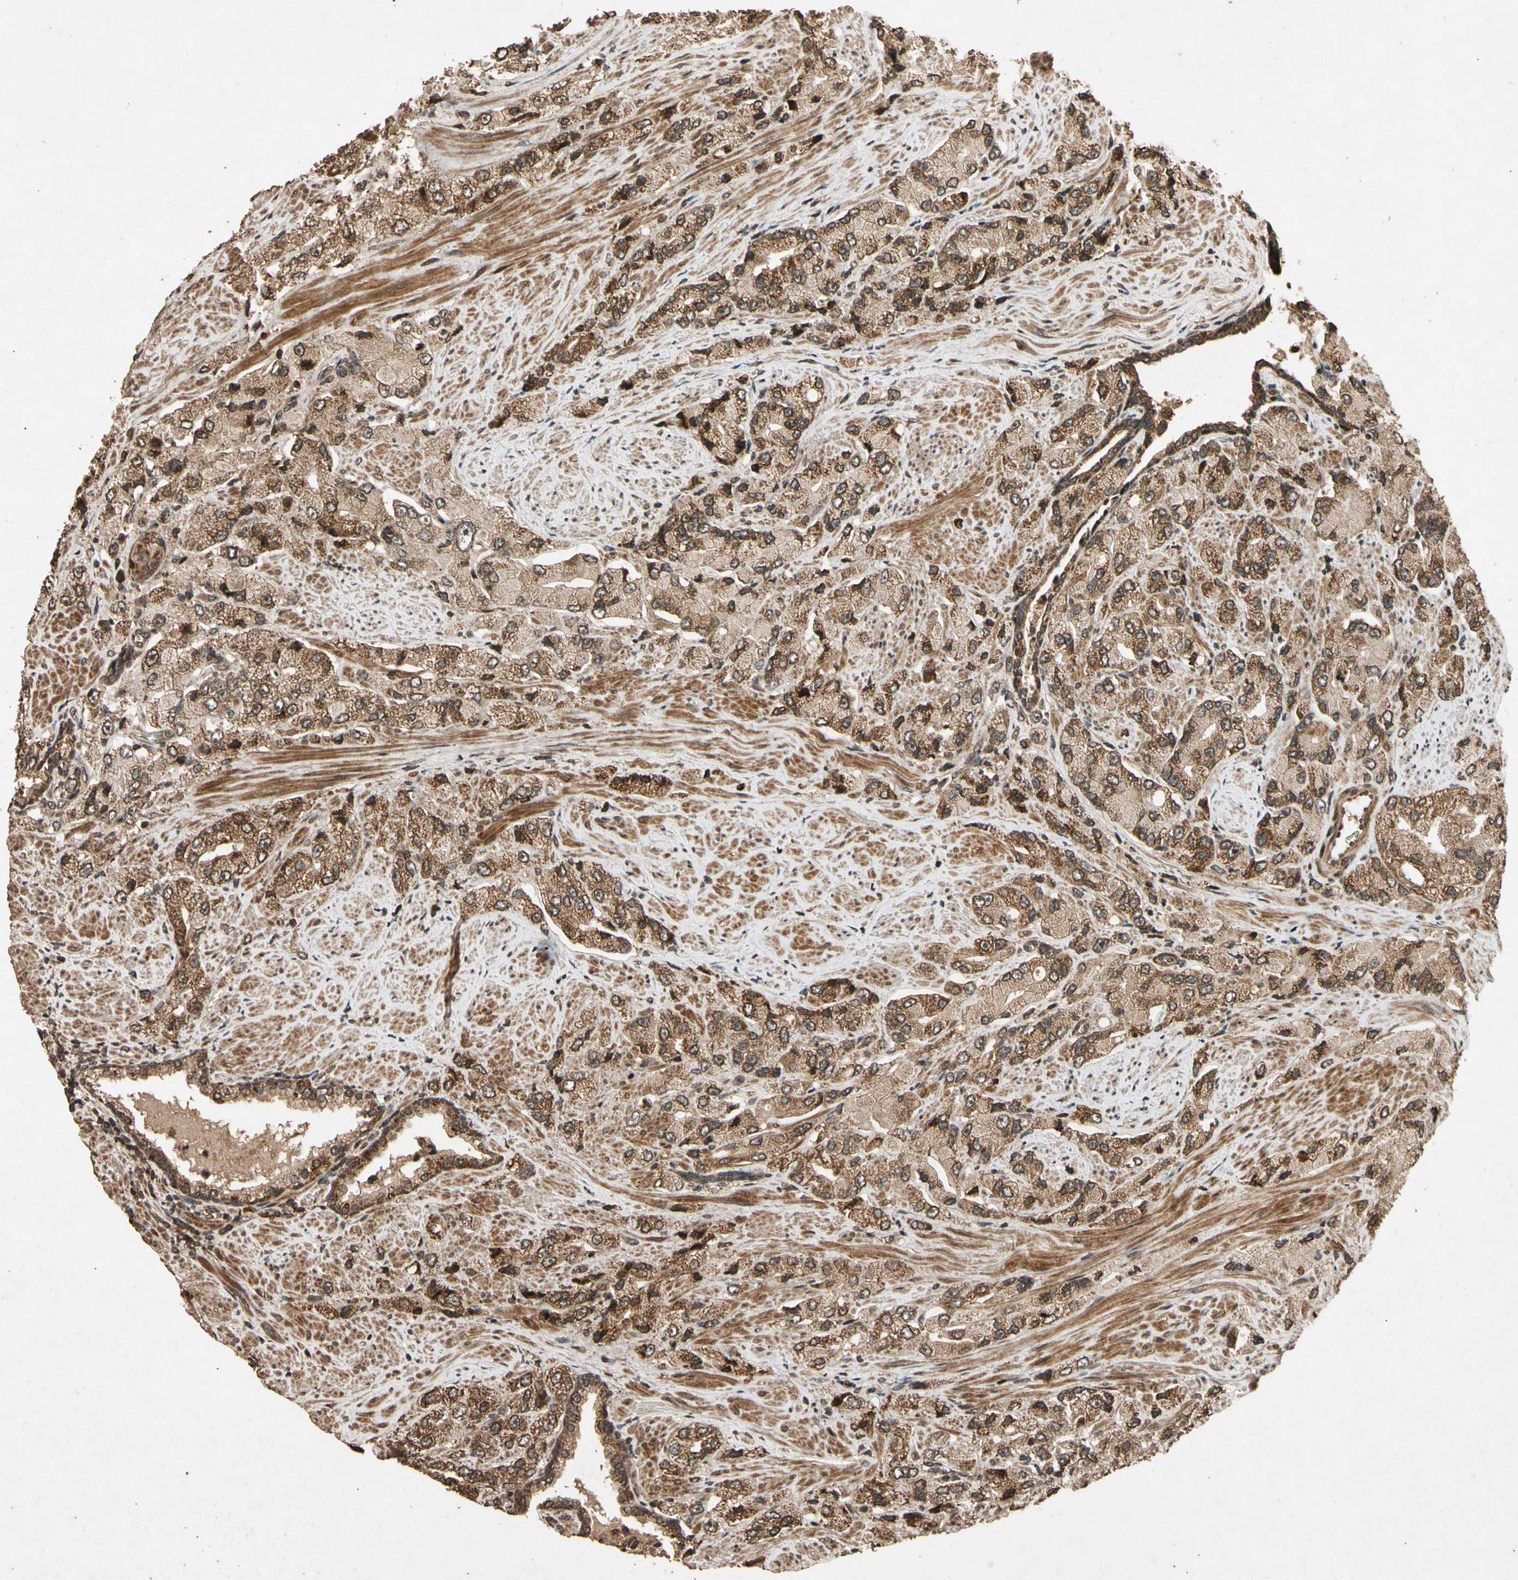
{"staining": {"intensity": "strong", "quantity": ">75%", "location": "cytoplasmic/membranous"}, "tissue": "prostate cancer", "cell_type": "Tumor cells", "image_type": "cancer", "snomed": [{"axis": "morphology", "description": "Adenocarcinoma, High grade"}, {"axis": "topography", "description": "Prostate"}], "caption": "Adenocarcinoma (high-grade) (prostate) stained with DAB IHC shows high levels of strong cytoplasmic/membranous staining in approximately >75% of tumor cells. The staining was performed using DAB (3,3'-diaminobenzidine) to visualize the protein expression in brown, while the nuclei were stained in blue with hematoxylin (Magnification: 20x).", "gene": "TXN2", "patient": {"sex": "male", "age": 58}}